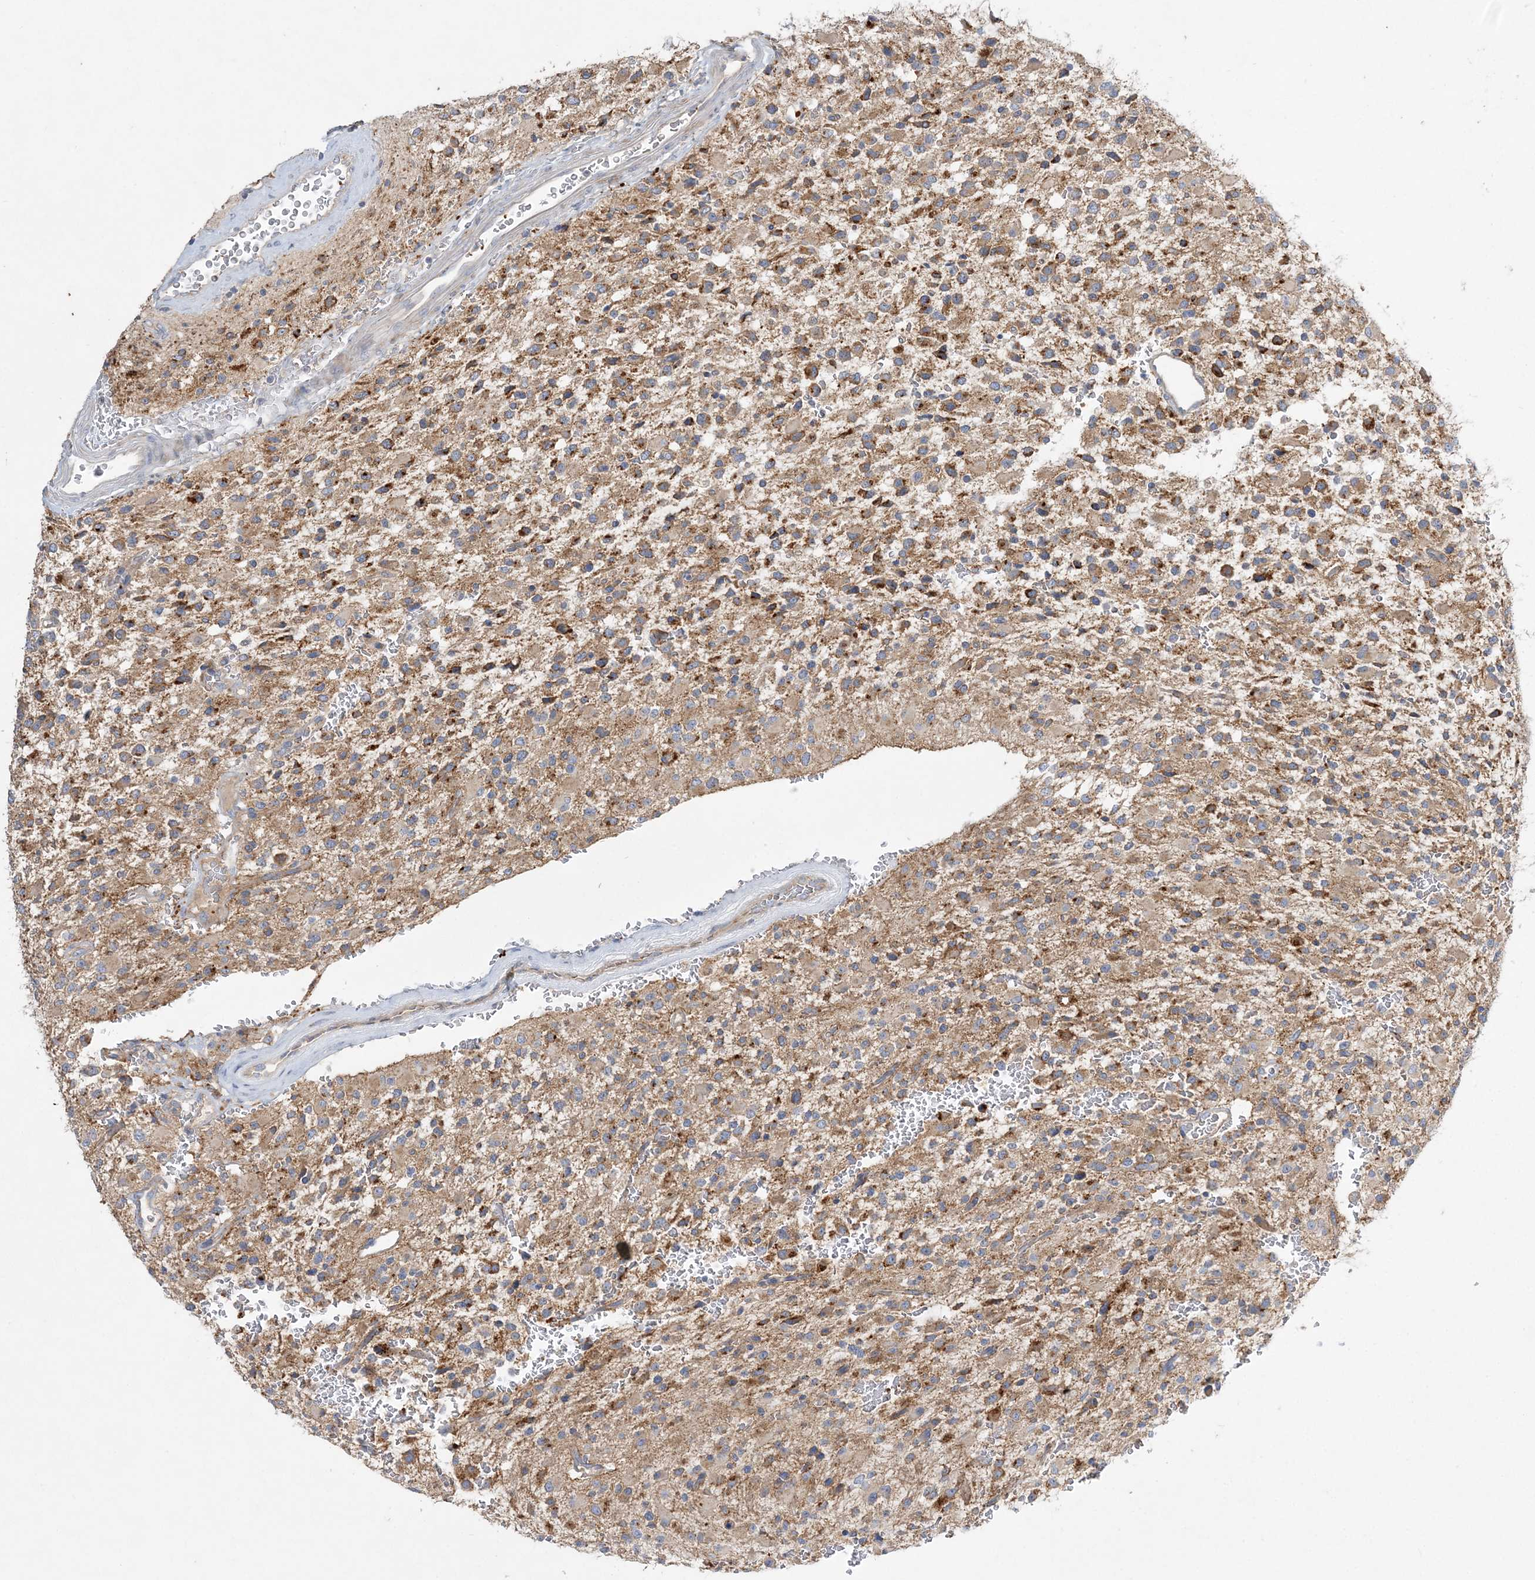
{"staining": {"intensity": "moderate", "quantity": ">75%", "location": "cytoplasmic/membranous"}, "tissue": "glioma", "cell_type": "Tumor cells", "image_type": "cancer", "snomed": [{"axis": "morphology", "description": "Glioma, malignant, High grade"}, {"axis": "topography", "description": "Brain"}], "caption": "Malignant glioma (high-grade) stained with a protein marker displays moderate staining in tumor cells.", "gene": "ADCK2", "patient": {"sex": "male", "age": 34}}